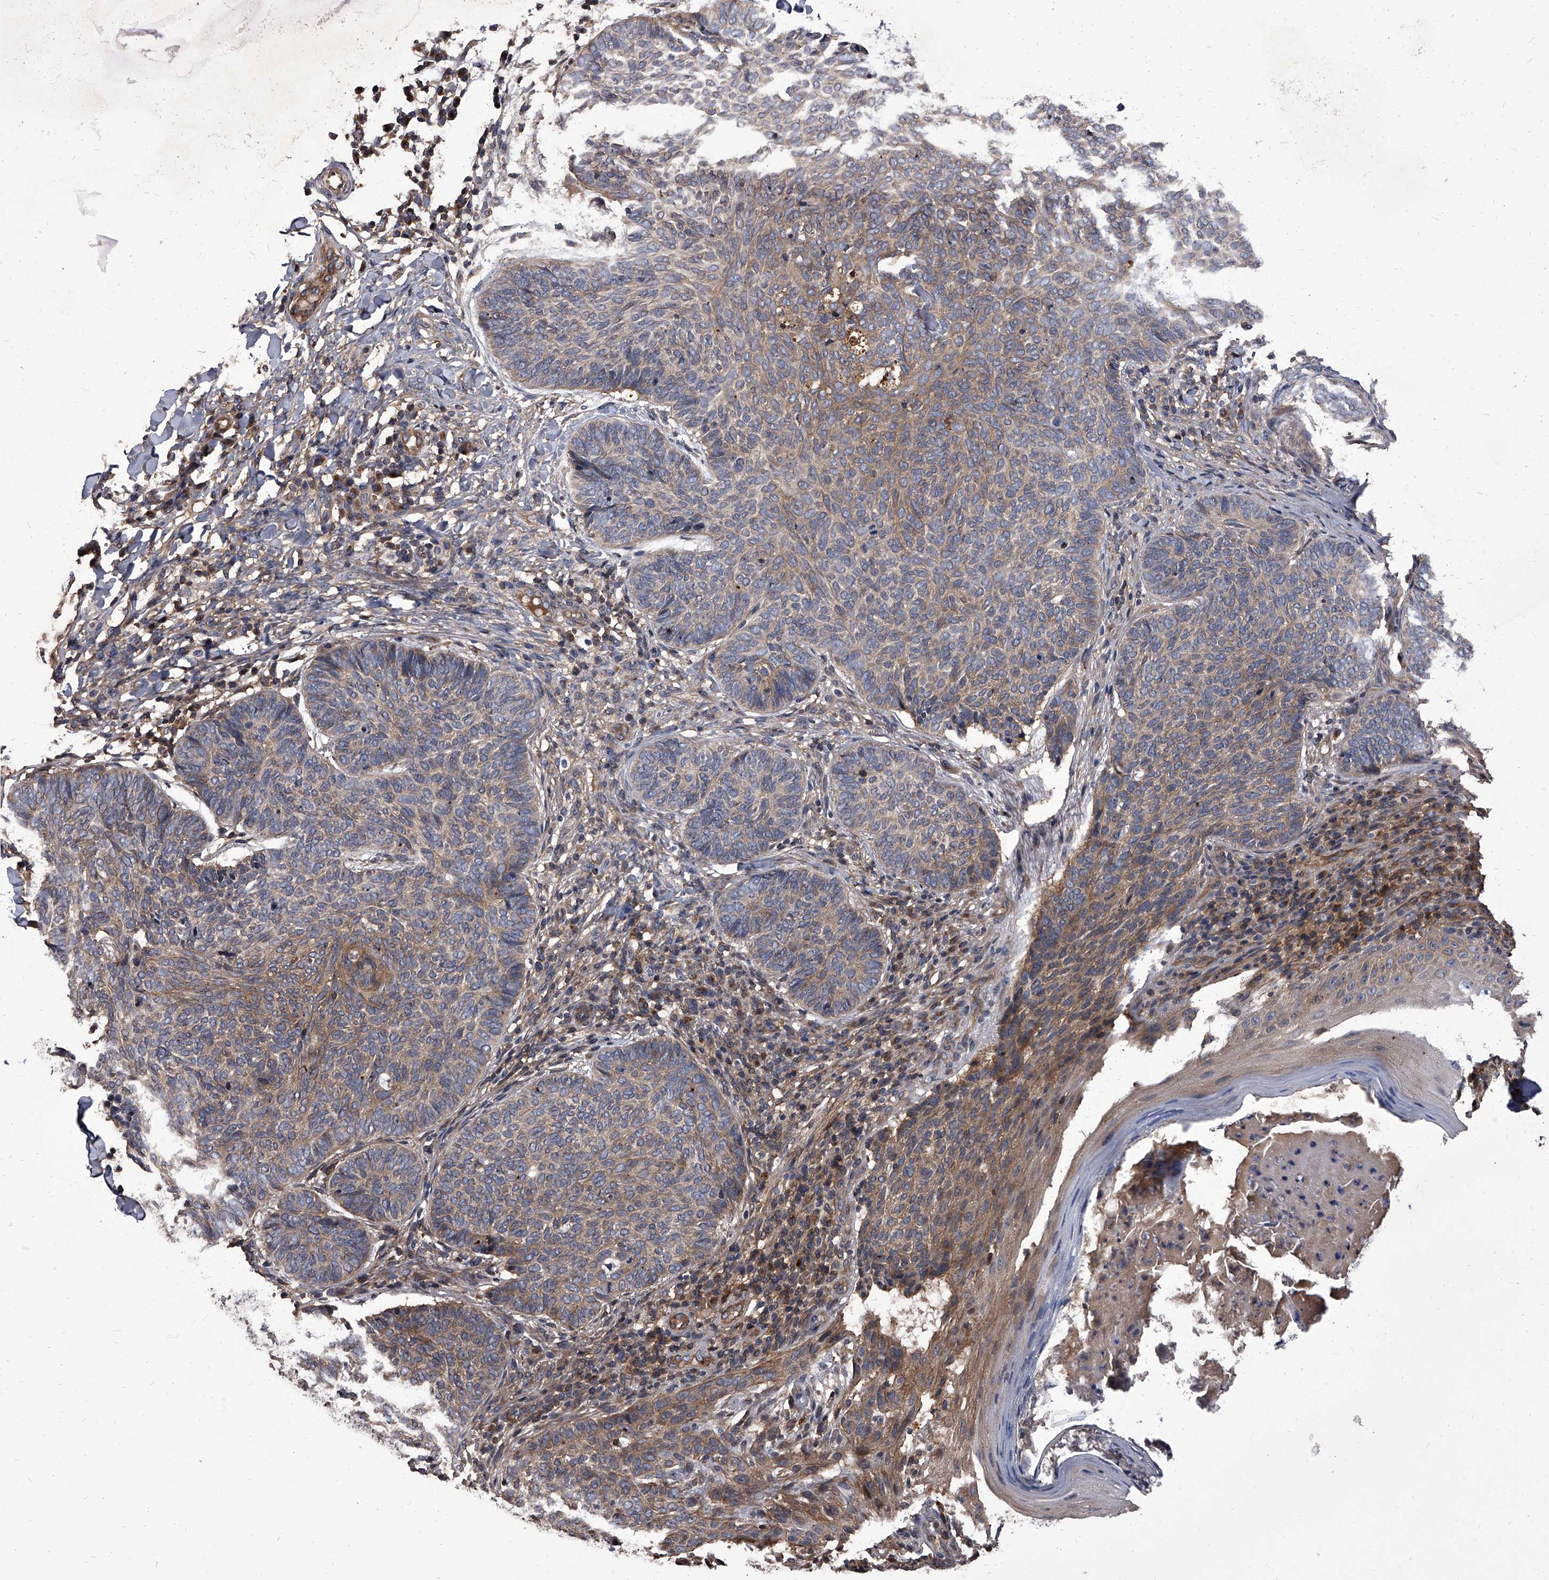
{"staining": {"intensity": "weak", "quantity": "<25%", "location": "cytoplasmic/membranous"}, "tissue": "skin cancer", "cell_type": "Tumor cells", "image_type": "cancer", "snomed": [{"axis": "morphology", "description": "Normal tissue, NOS"}, {"axis": "morphology", "description": "Basal cell carcinoma"}, {"axis": "topography", "description": "Skin"}], "caption": "This is a micrograph of IHC staining of skin cancer (basal cell carcinoma), which shows no positivity in tumor cells.", "gene": "STK36", "patient": {"sex": "male", "age": 50}}